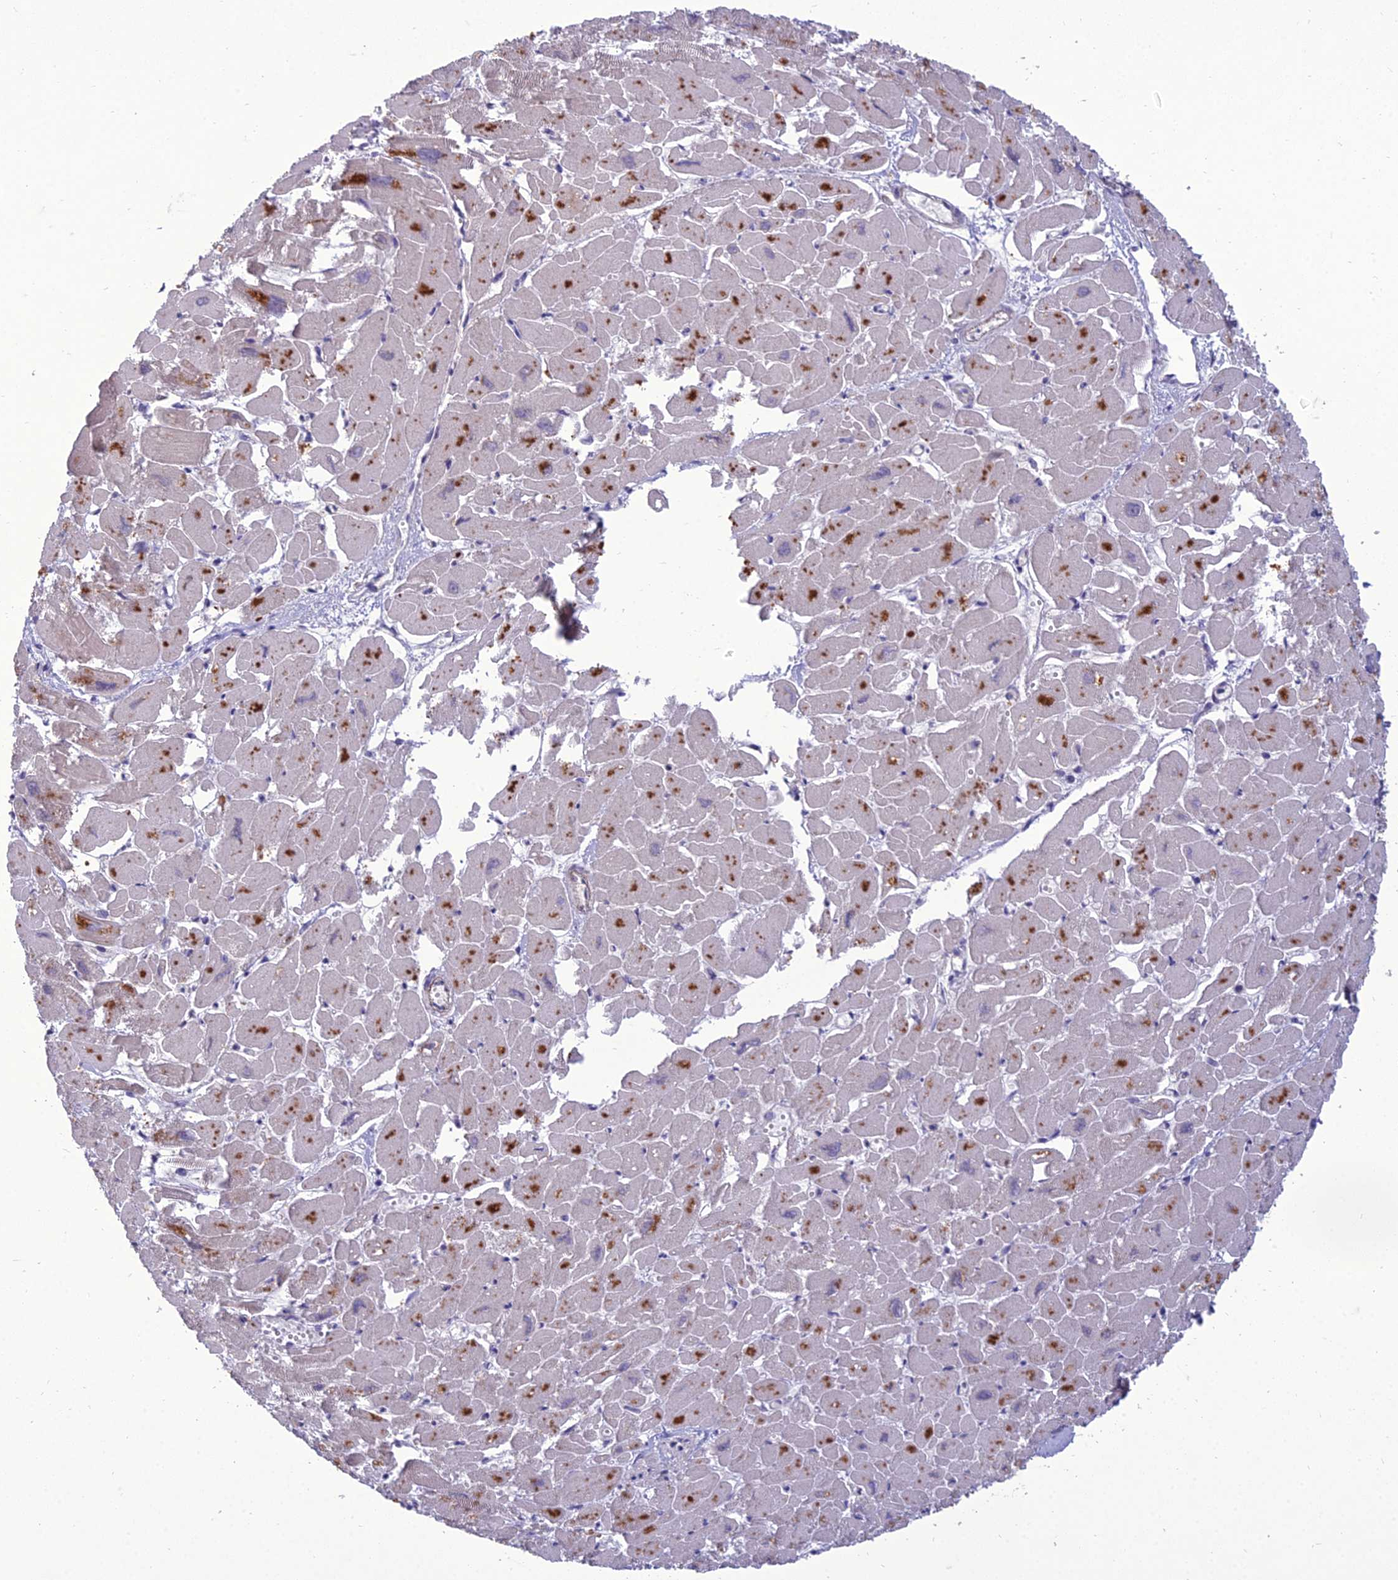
{"staining": {"intensity": "moderate", "quantity": "25%-75%", "location": "cytoplasmic/membranous,nuclear"}, "tissue": "heart muscle", "cell_type": "Cardiomyocytes", "image_type": "normal", "snomed": [{"axis": "morphology", "description": "Normal tissue, NOS"}, {"axis": "topography", "description": "Heart"}], "caption": "An image of human heart muscle stained for a protein reveals moderate cytoplasmic/membranous,nuclear brown staining in cardiomyocytes. The staining is performed using DAB (3,3'-diaminobenzidine) brown chromogen to label protein expression. The nuclei are counter-stained blue using hematoxylin.", "gene": "RANBP3", "patient": {"sex": "male", "age": 54}}